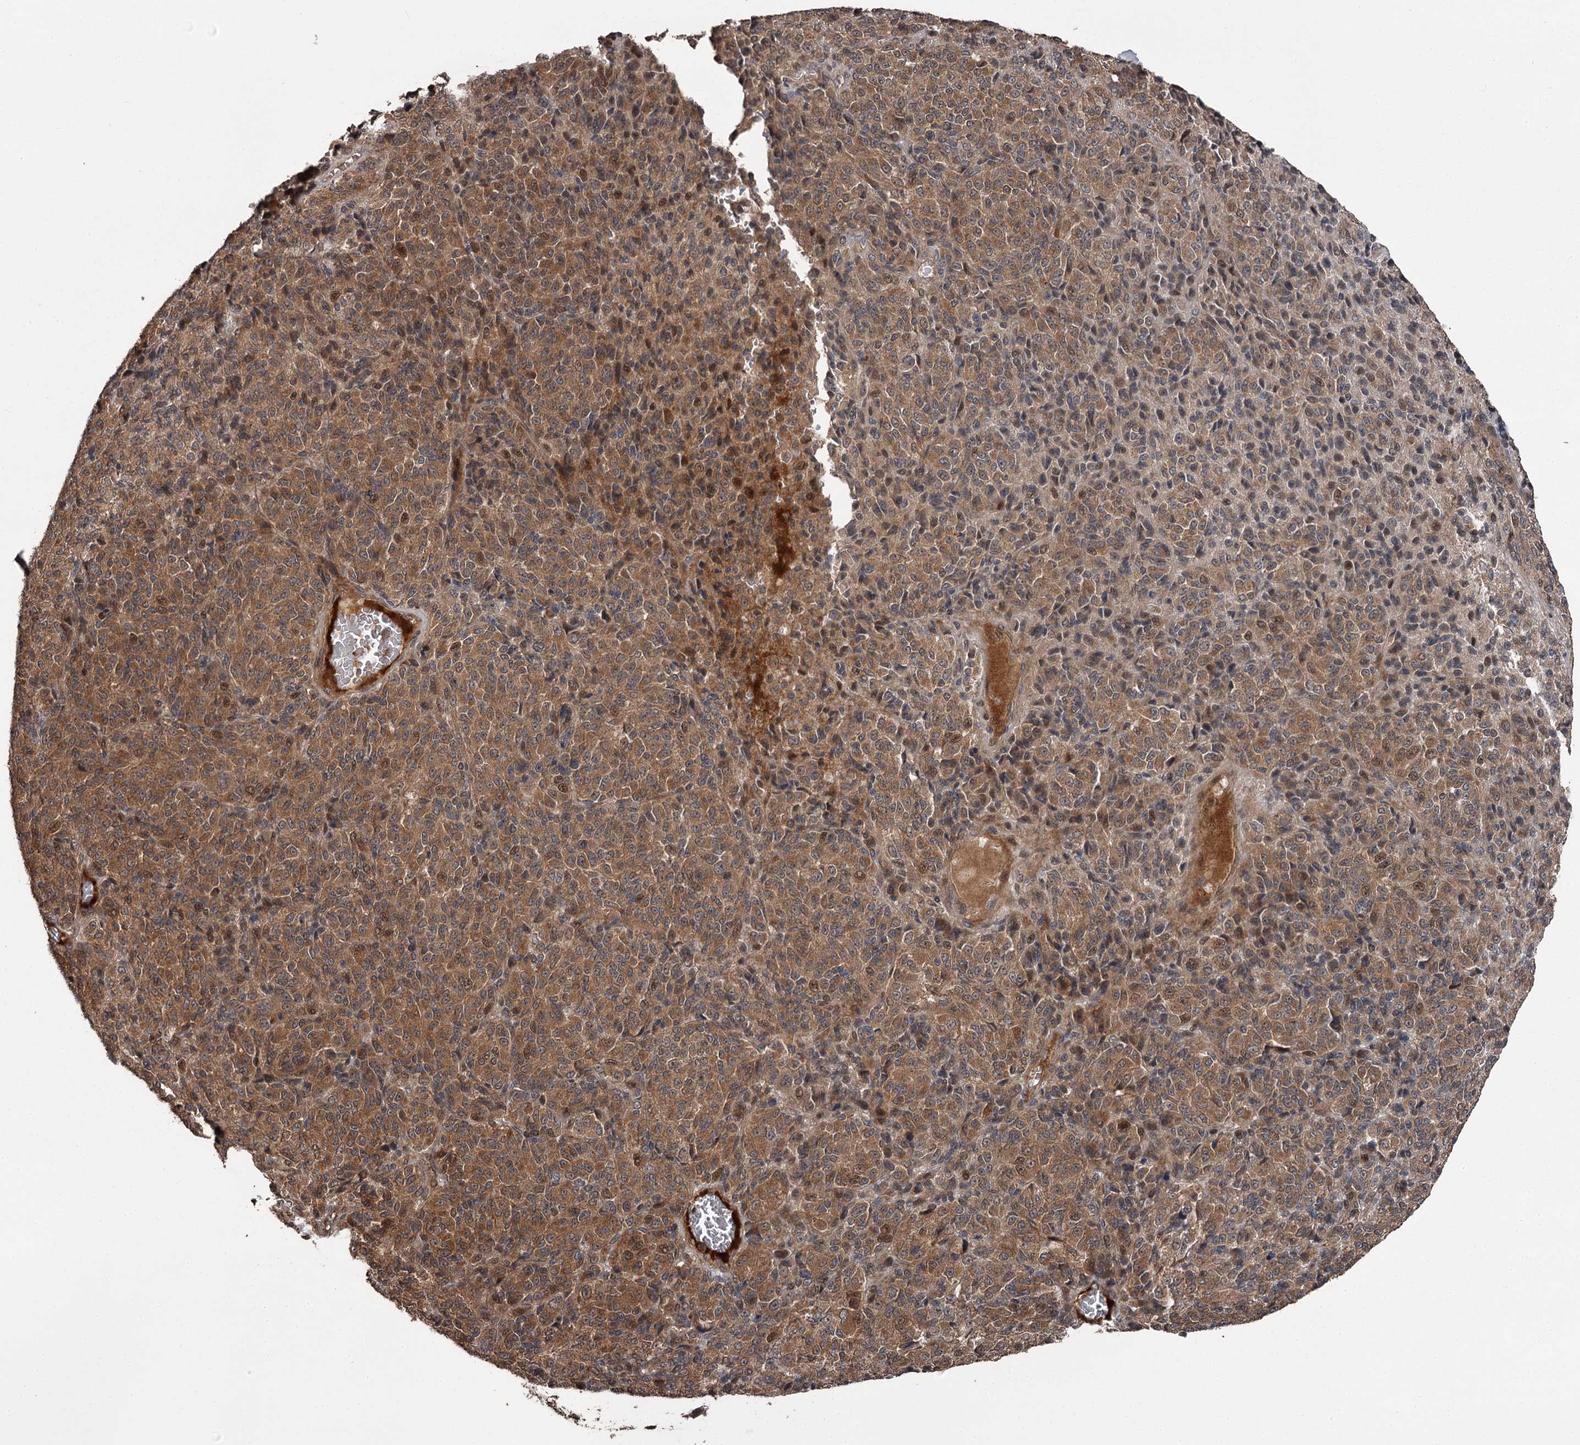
{"staining": {"intensity": "moderate", "quantity": ">75%", "location": "cytoplasmic/membranous"}, "tissue": "melanoma", "cell_type": "Tumor cells", "image_type": "cancer", "snomed": [{"axis": "morphology", "description": "Malignant melanoma, Metastatic site"}, {"axis": "topography", "description": "Brain"}], "caption": "There is medium levels of moderate cytoplasmic/membranous staining in tumor cells of malignant melanoma (metastatic site), as demonstrated by immunohistochemical staining (brown color).", "gene": "RAB21", "patient": {"sex": "female", "age": 56}}